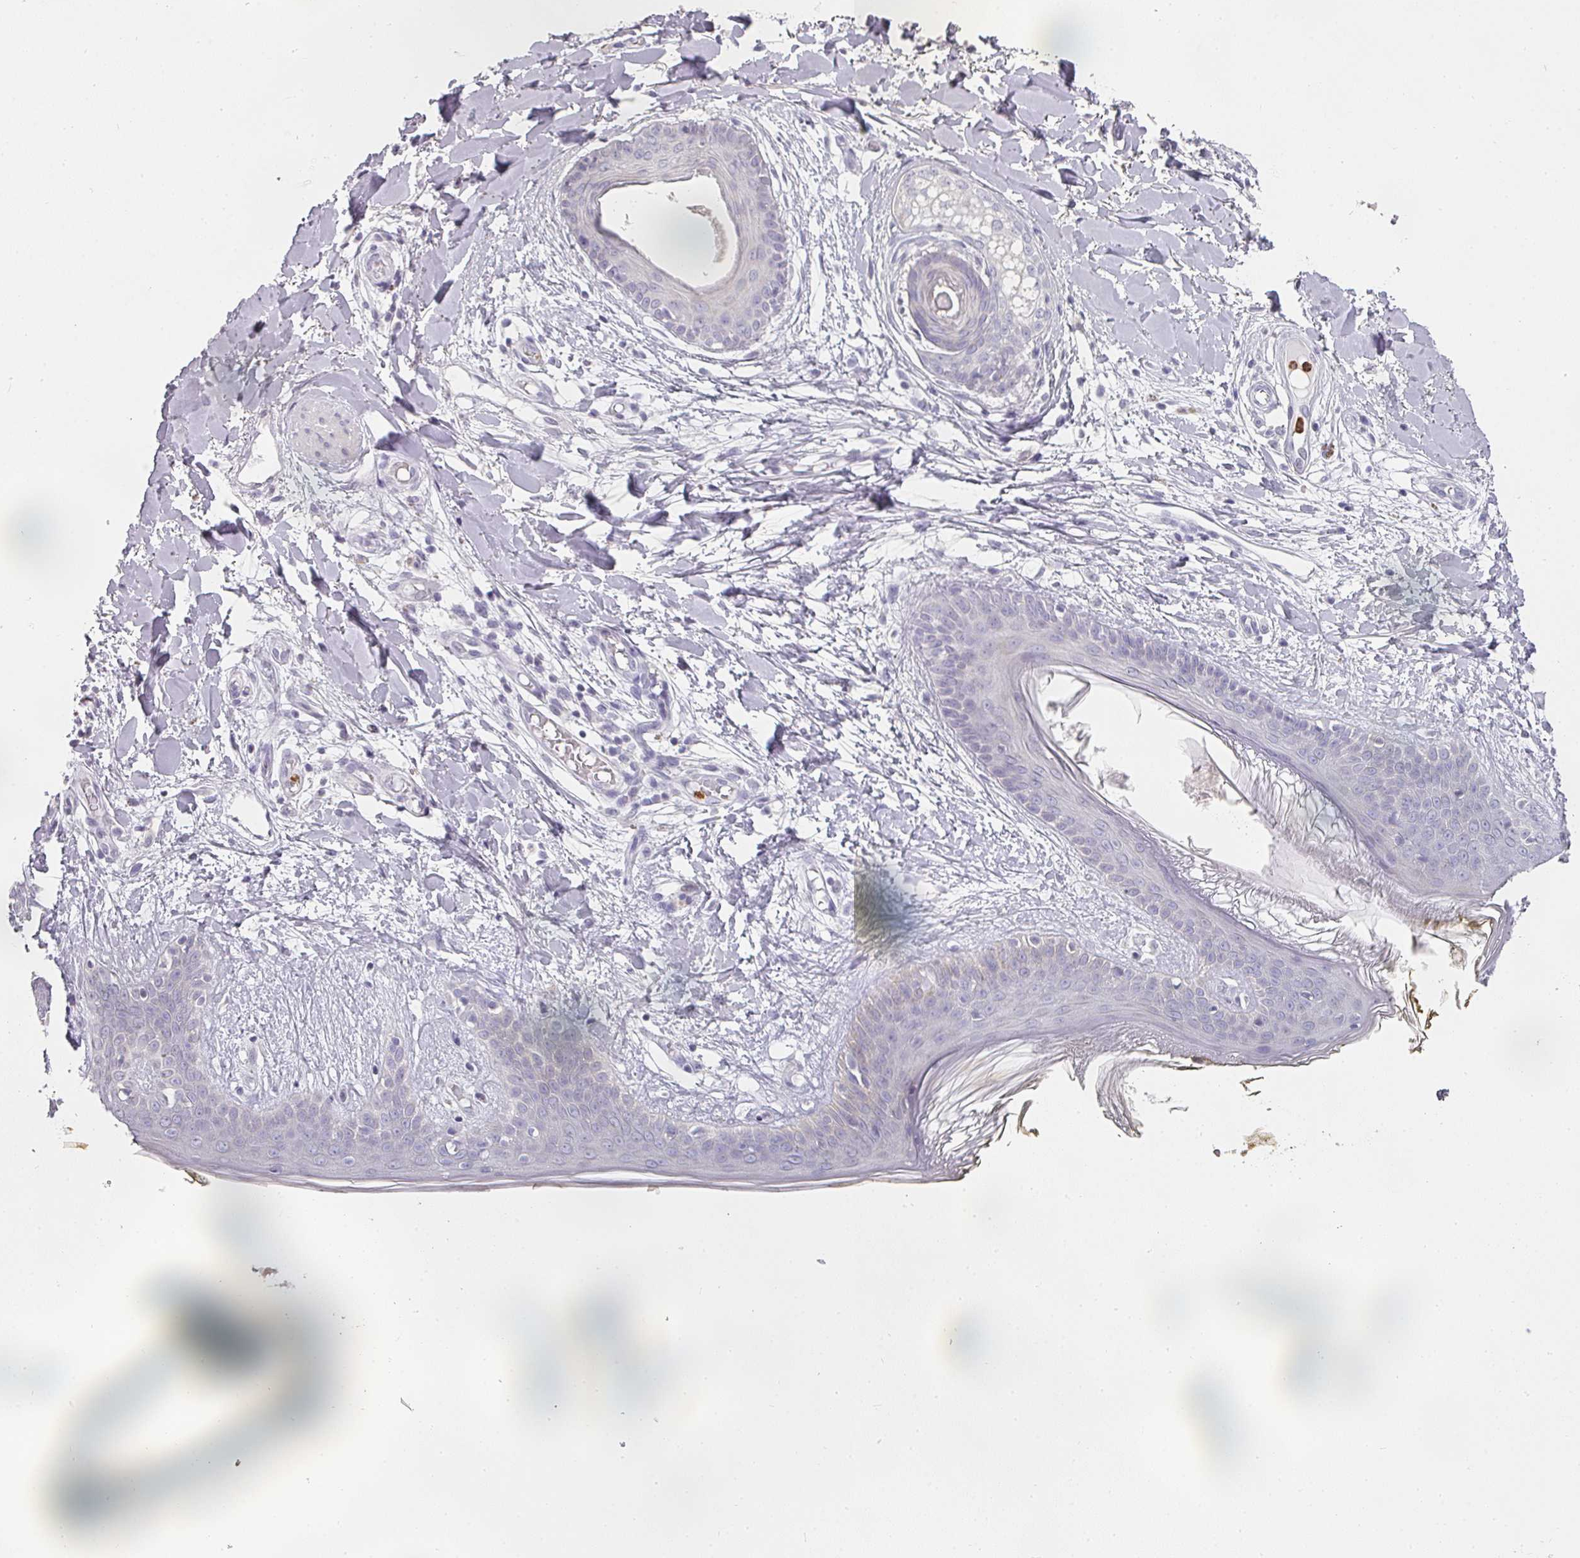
{"staining": {"intensity": "negative", "quantity": "none", "location": "none"}, "tissue": "skin", "cell_type": "Fibroblasts", "image_type": "normal", "snomed": [{"axis": "morphology", "description": "Normal tissue, NOS"}, {"axis": "topography", "description": "Skin"}], "caption": "Photomicrograph shows no significant protein expression in fibroblasts of unremarkable skin.", "gene": "CAMP", "patient": {"sex": "female", "age": 34}}